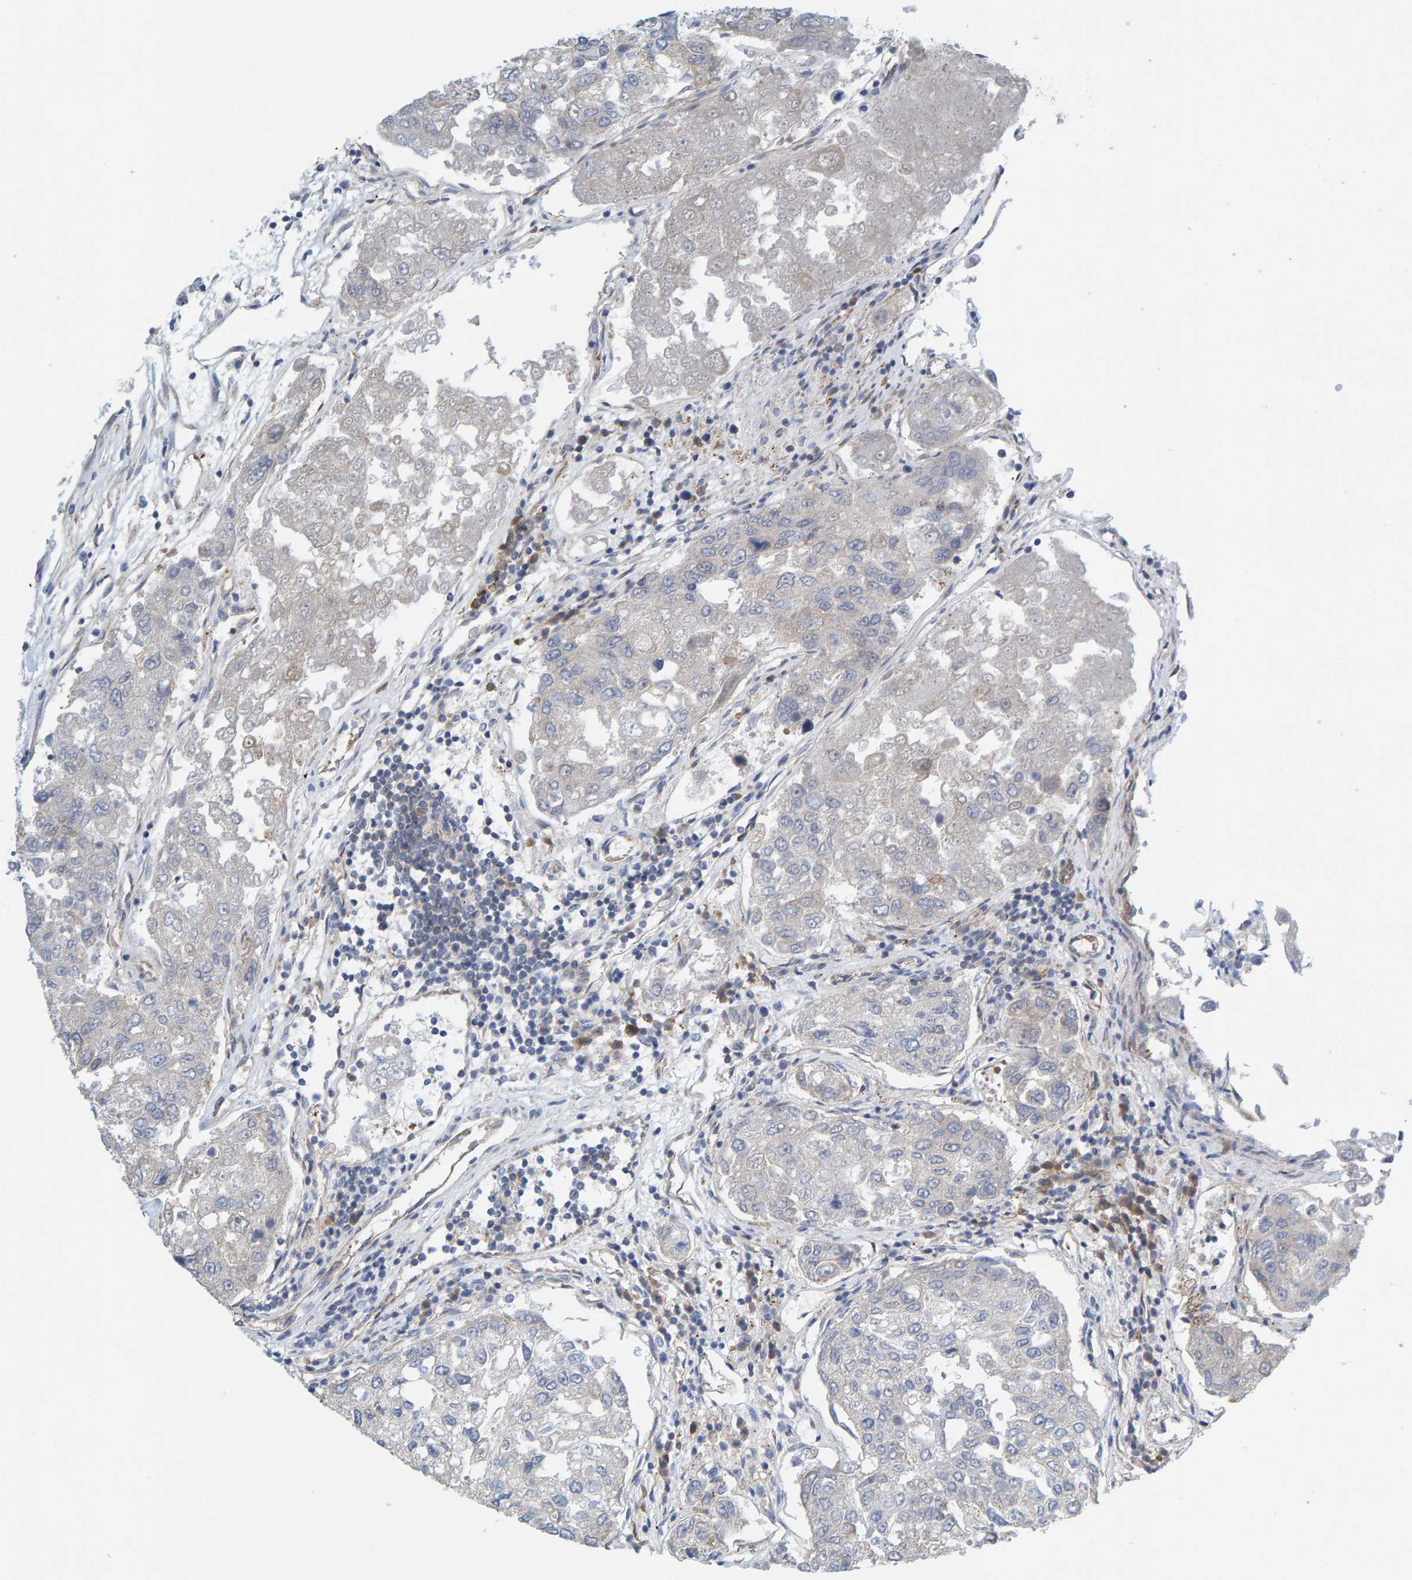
{"staining": {"intensity": "negative", "quantity": "none", "location": "none"}, "tissue": "urothelial cancer", "cell_type": "Tumor cells", "image_type": "cancer", "snomed": [{"axis": "morphology", "description": "Urothelial carcinoma, High grade"}, {"axis": "topography", "description": "Lymph node"}, {"axis": "topography", "description": "Urinary bladder"}], "caption": "Protein analysis of high-grade urothelial carcinoma shows no significant expression in tumor cells. Nuclei are stained in blue.", "gene": "PRKD2", "patient": {"sex": "male", "age": 51}}